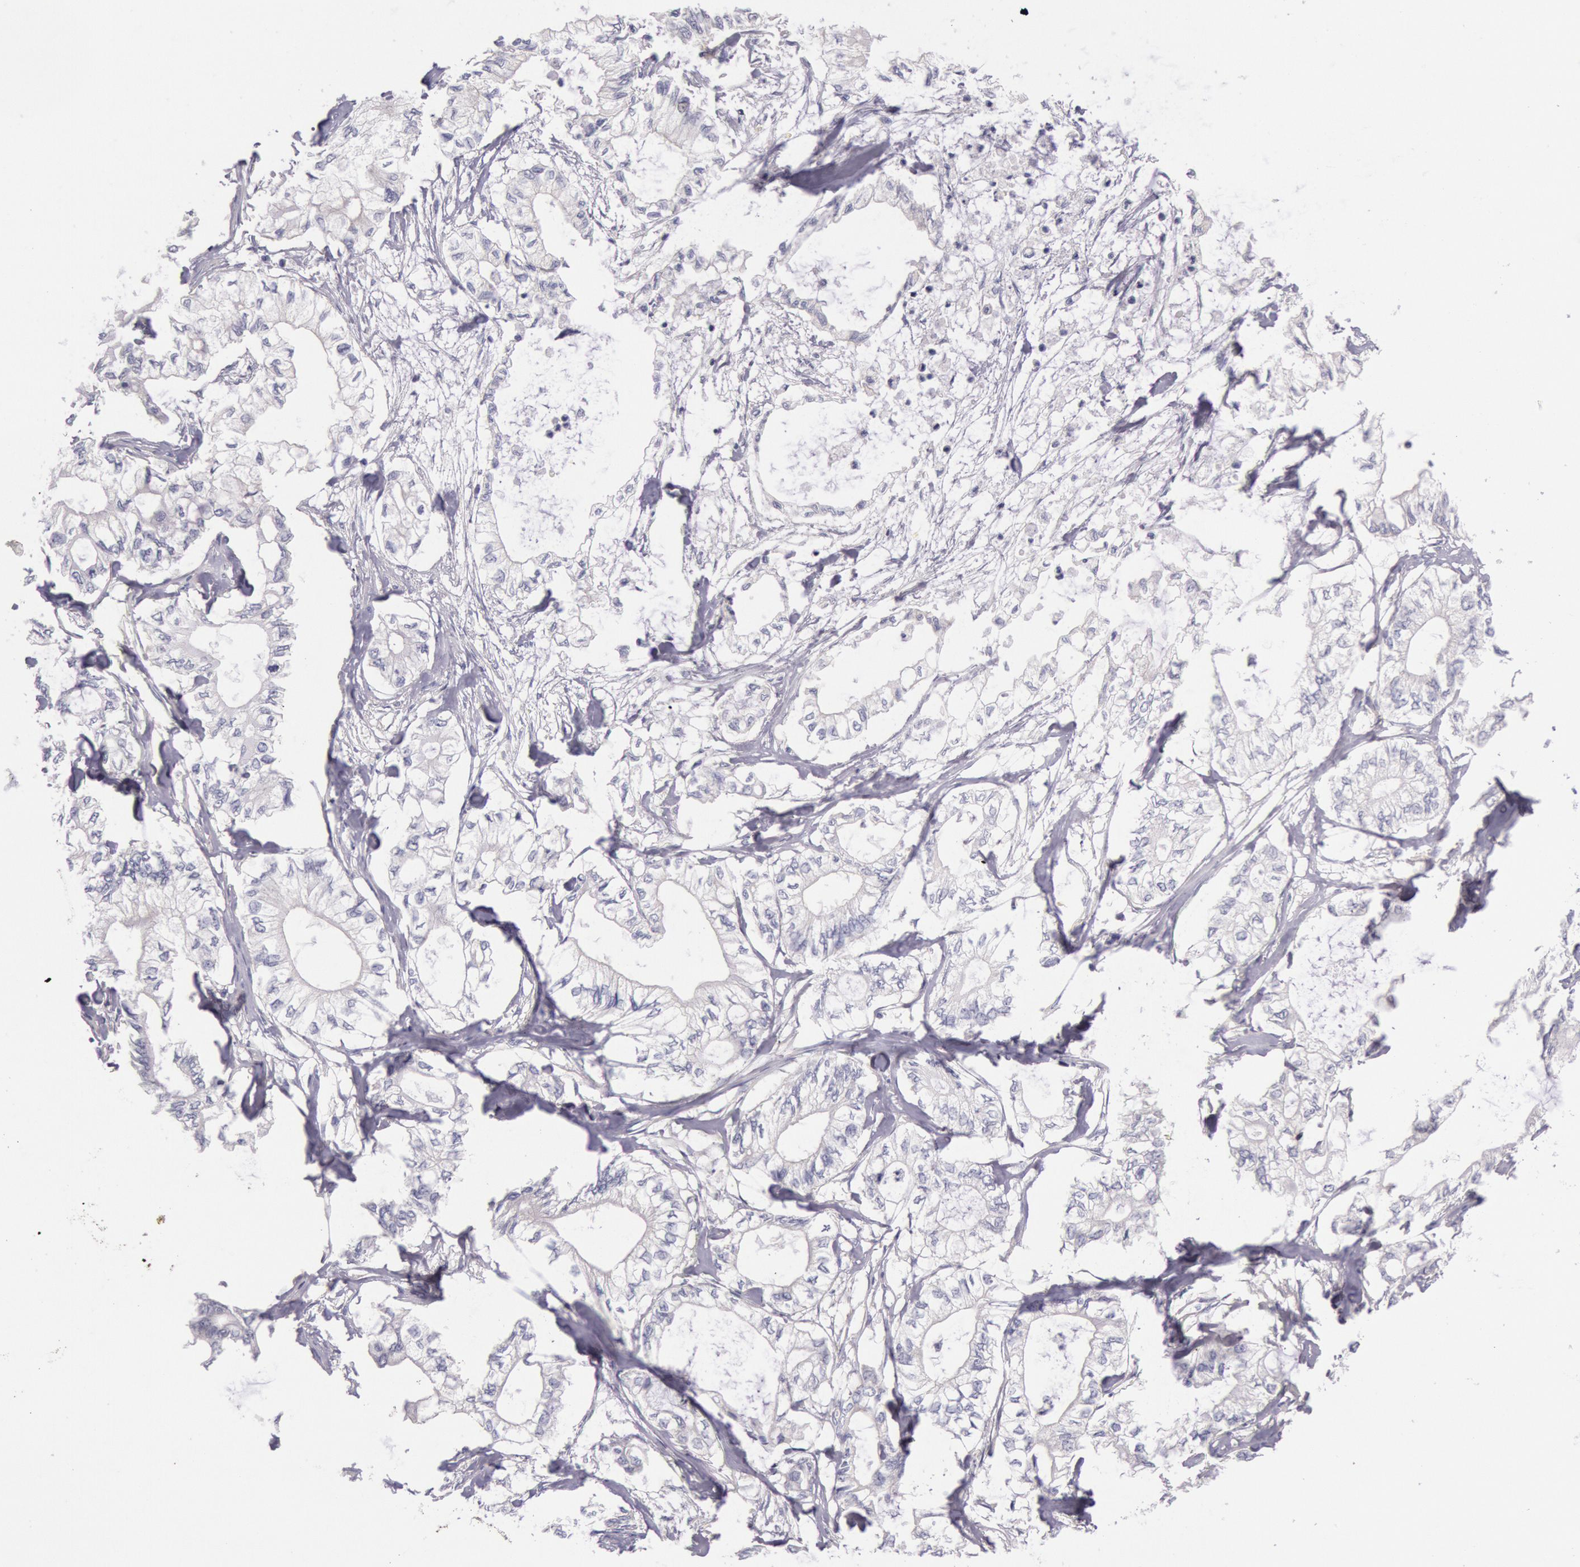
{"staining": {"intensity": "negative", "quantity": "none", "location": "none"}, "tissue": "pancreatic cancer", "cell_type": "Tumor cells", "image_type": "cancer", "snomed": [{"axis": "morphology", "description": "Adenocarcinoma, NOS"}, {"axis": "topography", "description": "Pancreas"}], "caption": "This is an immunohistochemistry (IHC) photomicrograph of pancreatic cancer. There is no expression in tumor cells.", "gene": "MYO5A", "patient": {"sex": "male", "age": 79}}